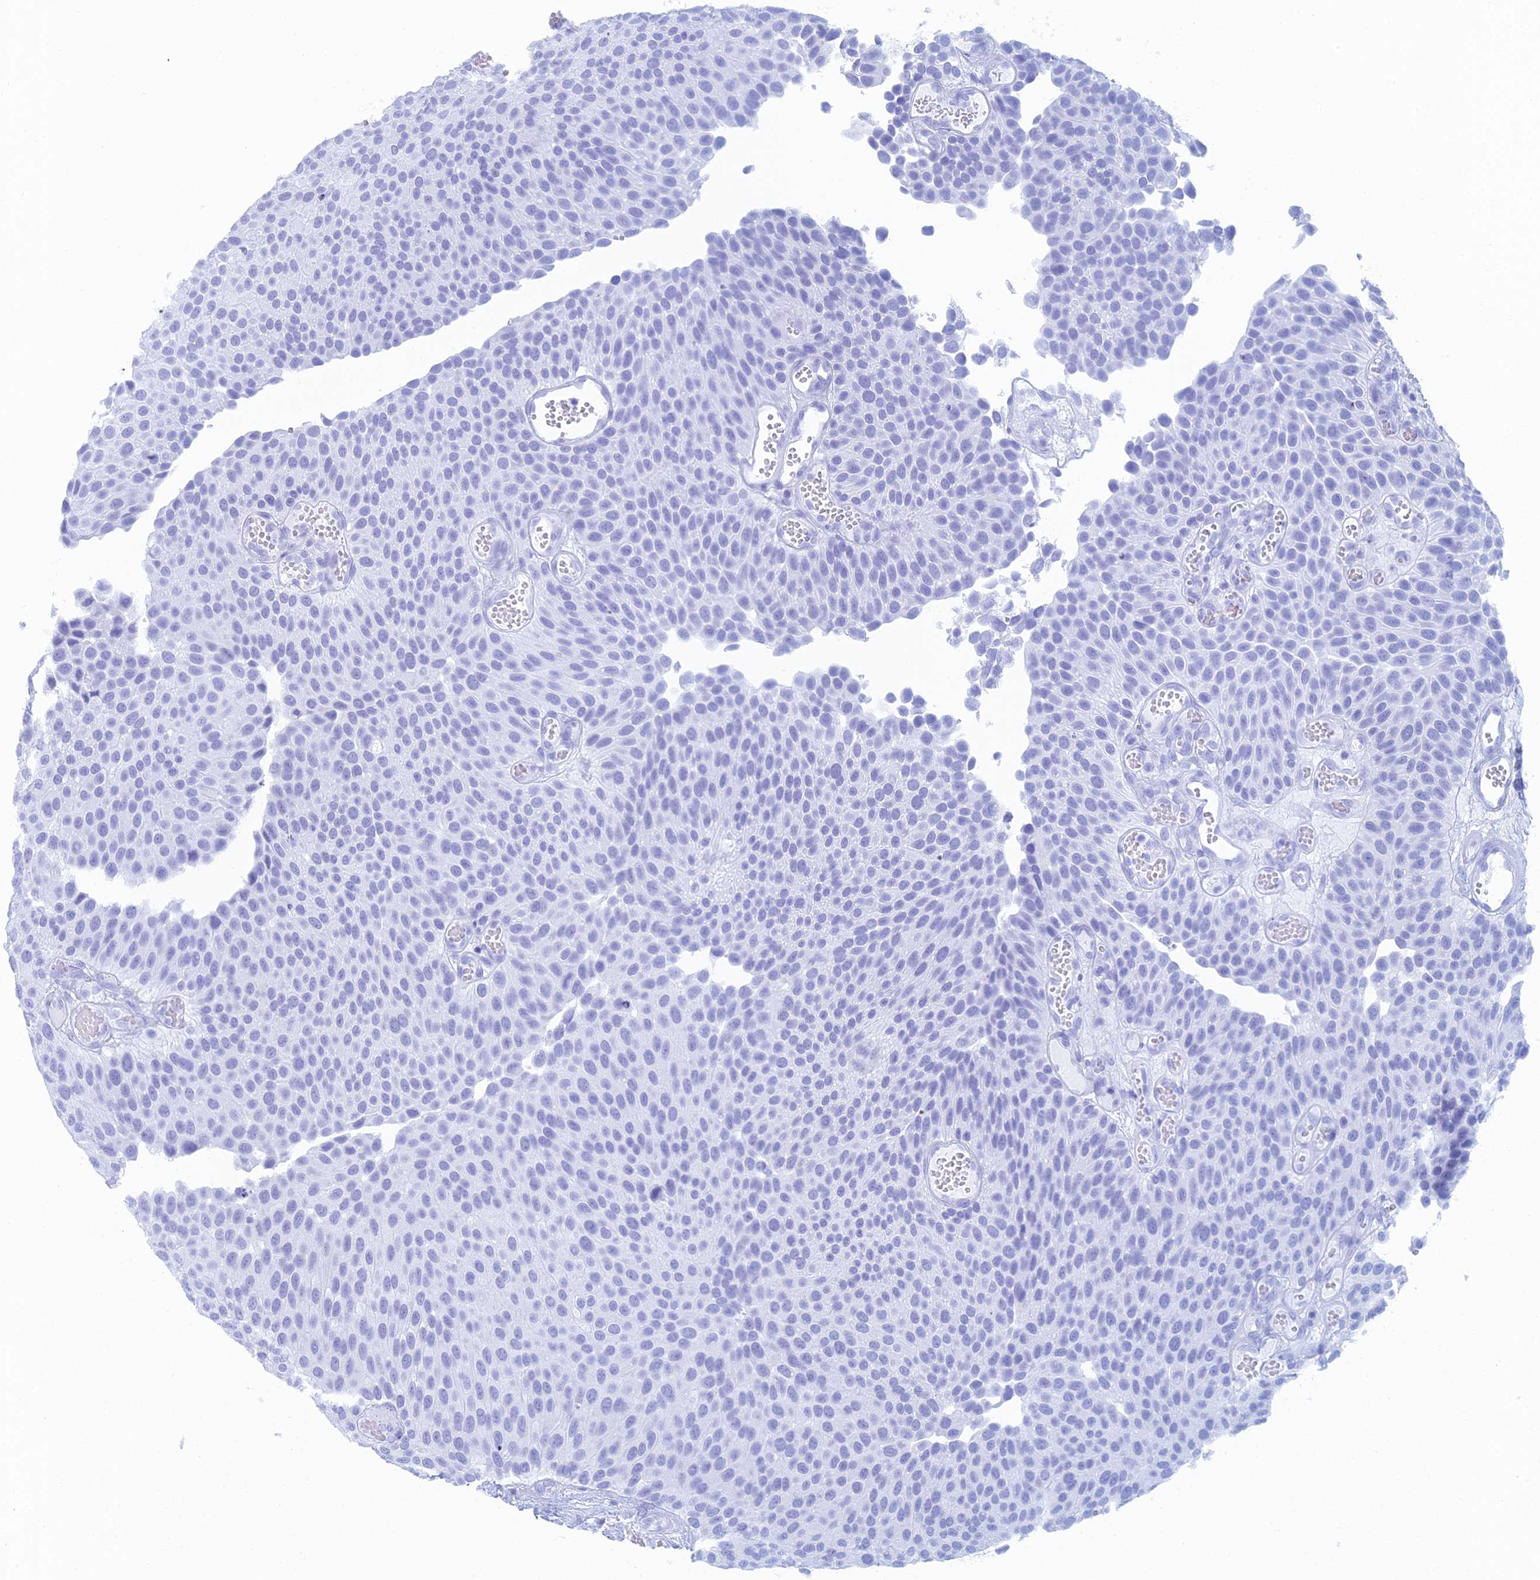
{"staining": {"intensity": "negative", "quantity": "none", "location": "none"}, "tissue": "urothelial cancer", "cell_type": "Tumor cells", "image_type": "cancer", "snomed": [{"axis": "morphology", "description": "Urothelial carcinoma, Low grade"}, {"axis": "topography", "description": "Urinary bladder"}], "caption": "The immunohistochemistry (IHC) micrograph has no significant expression in tumor cells of urothelial cancer tissue.", "gene": "FERD3L", "patient": {"sex": "male", "age": 89}}